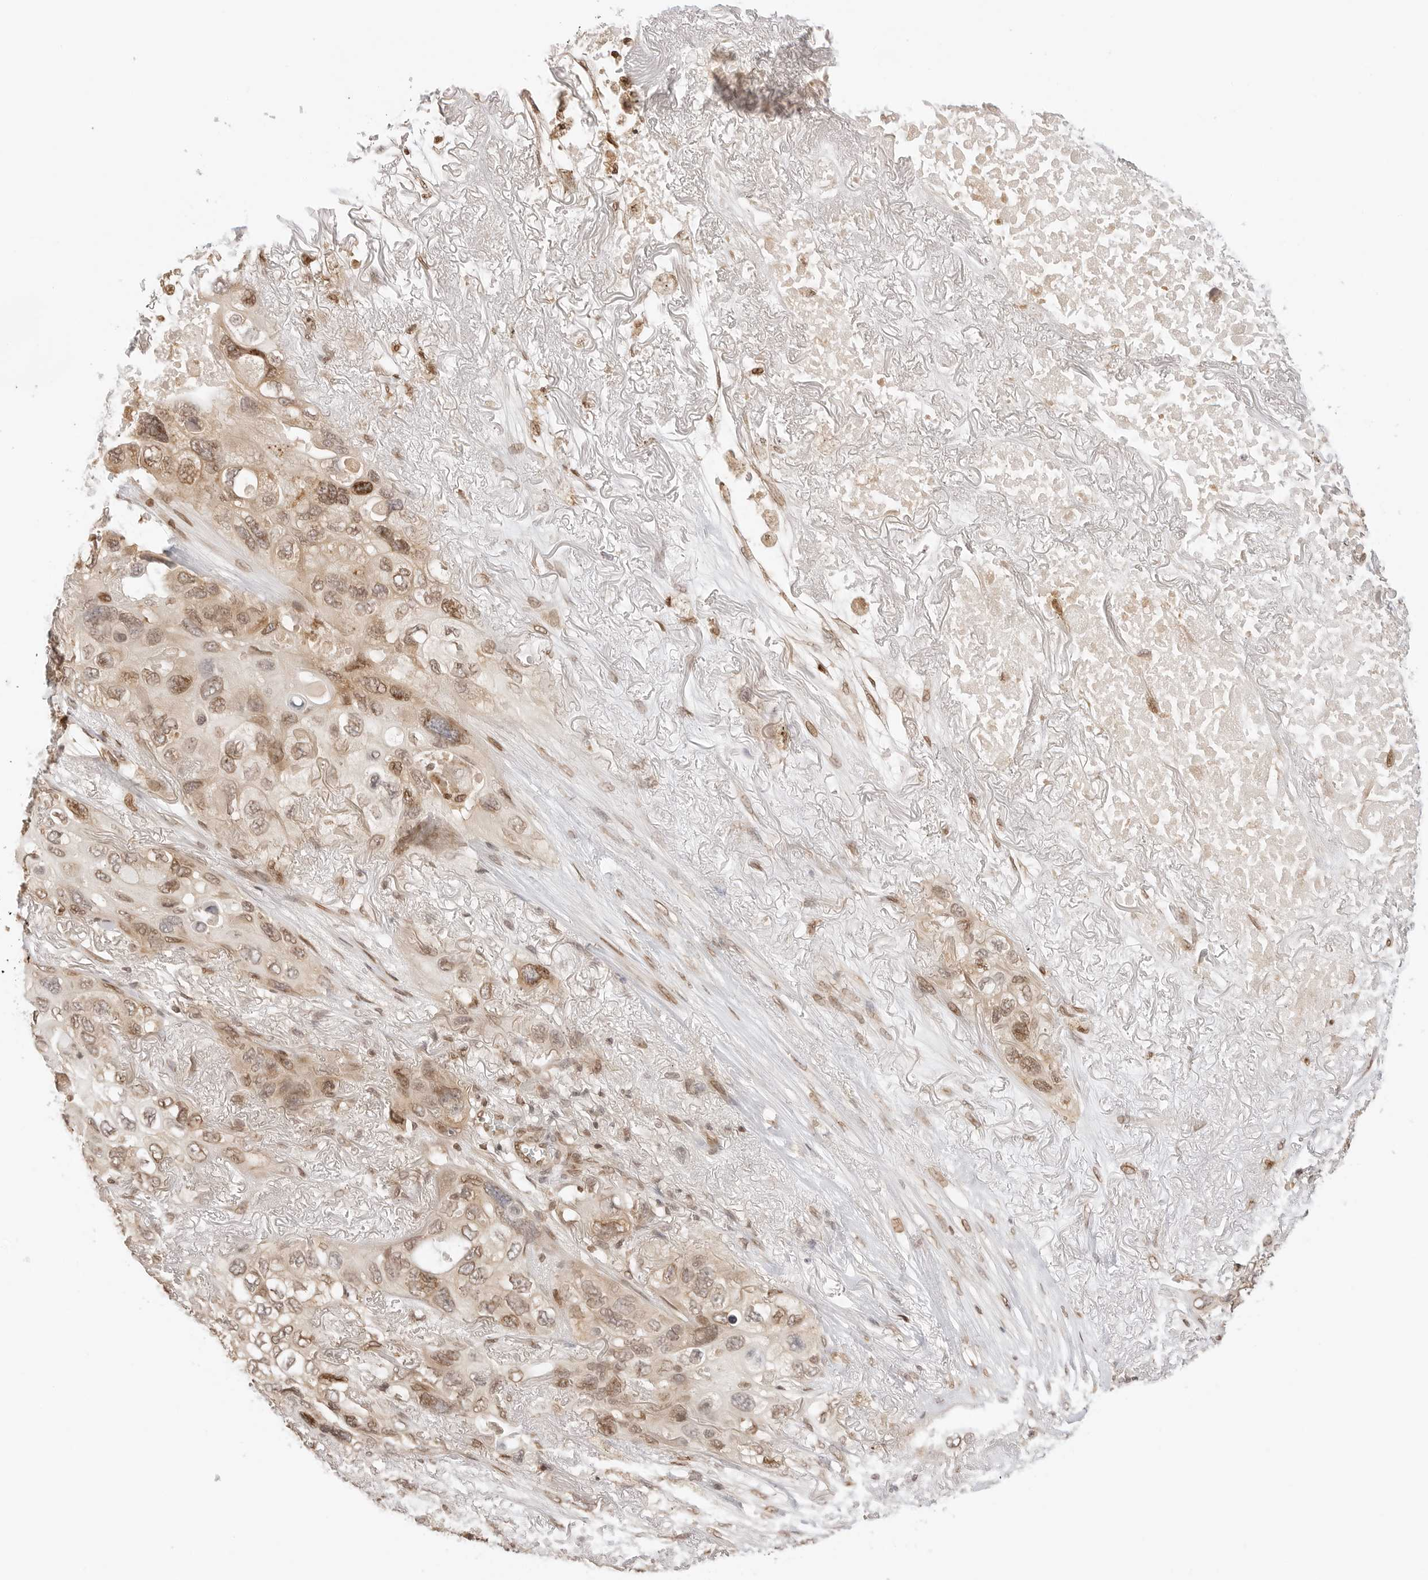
{"staining": {"intensity": "moderate", "quantity": ">75%", "location": "cytoplasmic/membranous,nuclear"}, "tissue": "lung cancer", "cell_type": "Tumor cells", "image_type": "cancer", "snomed": [{"axis": "morphology", "description": "Squamous cell carcinoma, NOS"}, {"axis": "topography", "description": "Lung"}], "caption": "This is a micrograph of IHC staining of lung cancer (squamous cell carcinoma), which shows moderate staining in the cytoplasmic/membranous and nuclear of tumor cells.", "gene": "POLH", "patient": {"sex": "female", "age": 73}}